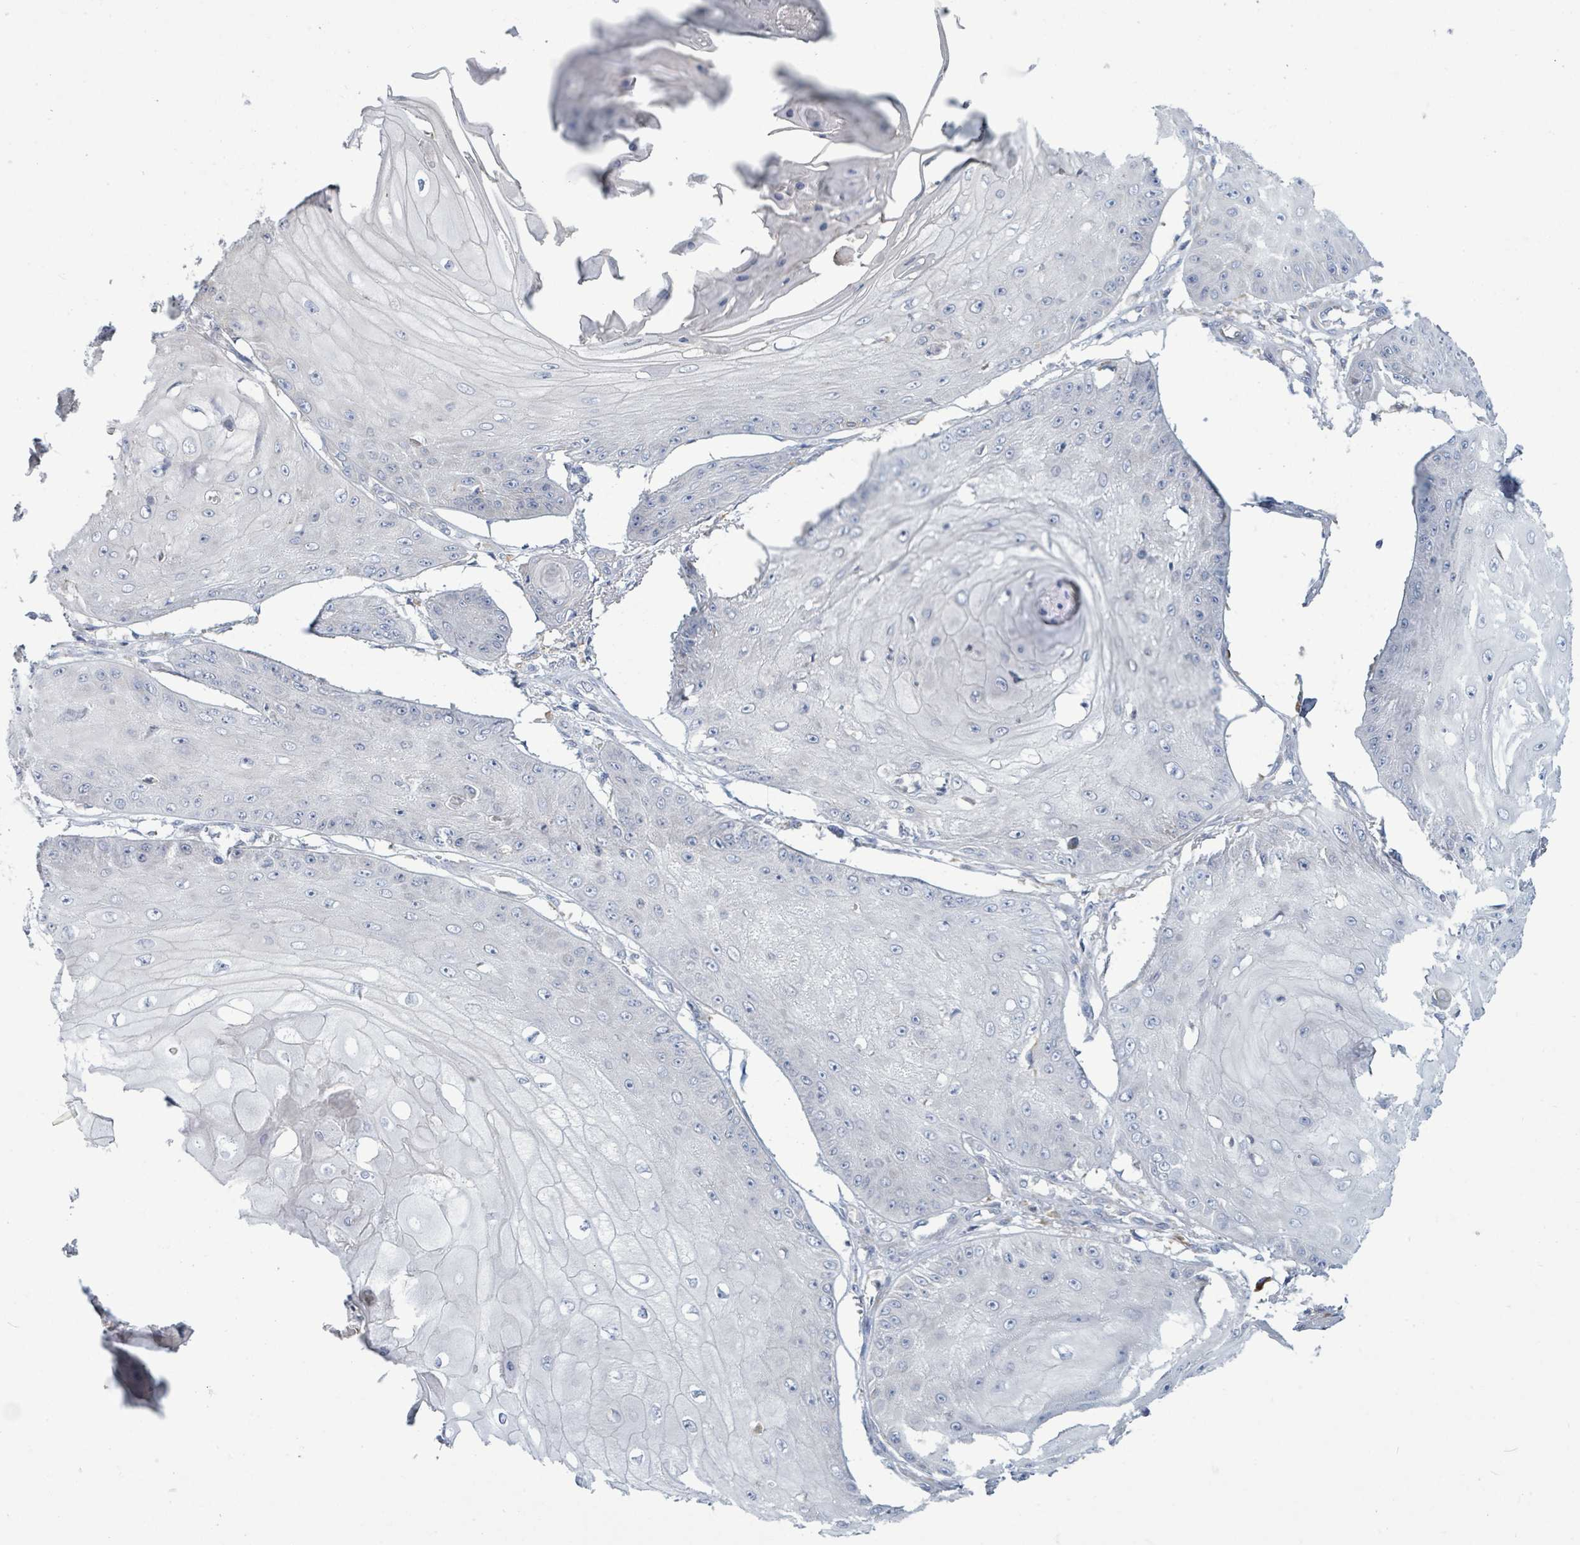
{"staining": {"intensity": "negative", "quantity": "none", "location": "none"}, "tissue": "skin cancer", "cell_type": "Tumor cells", "image_type": "cancer", "snomed": [{"axis": "morphology", "description": "Squamous cell carcinoma, NOS"}, {"axis": "topography", "description": "Skin"}], "caption": "Immunohistochemistry (IHC) micrograph of neoplastic tissue: human squamous cell carcinoma (skin) stained with DAB displays no significant protein expression in tumor cells.", "gene": "SIRPB1", "patient": {"sex": "male", "age": 70}}